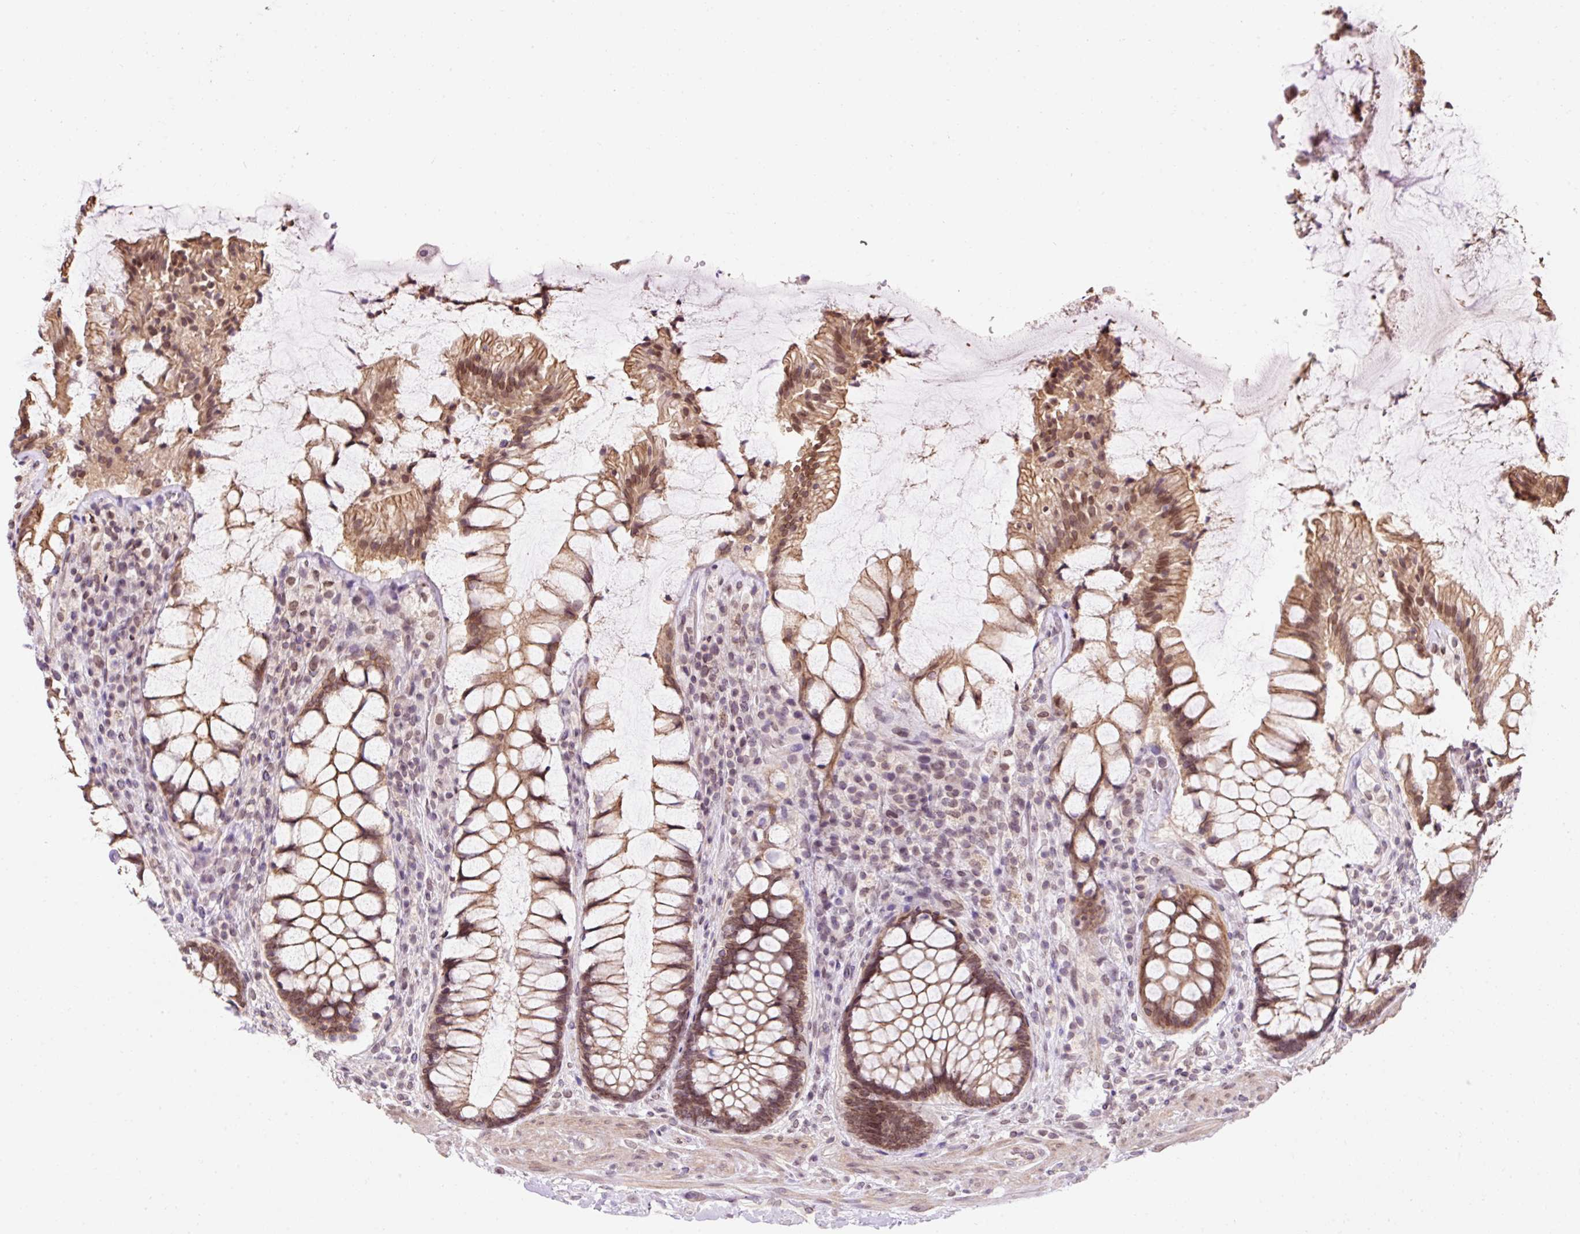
{"staining": {"intensity": "moderate", "quantity": ">75%", "location": "cytoplasmic/membranous,nuclear"}, "tissue": "rectum", "cell_type": "Glandular cells", "image_type": "normal", "snomed": [{"axis": "morphology", "description": "Normal tissue, NOS"}, {"axis": "topography", "description": "Rectum"}], "caption": "Protein positivity by immunohistochemistry (IHC) demonstrates moderate cytoplasmic/membranous,nuclear expression in approximately >75% of glandular cells in normal rectum.", "gene": "ZNF610", "patient": {"sex": "female", "age": 58}}